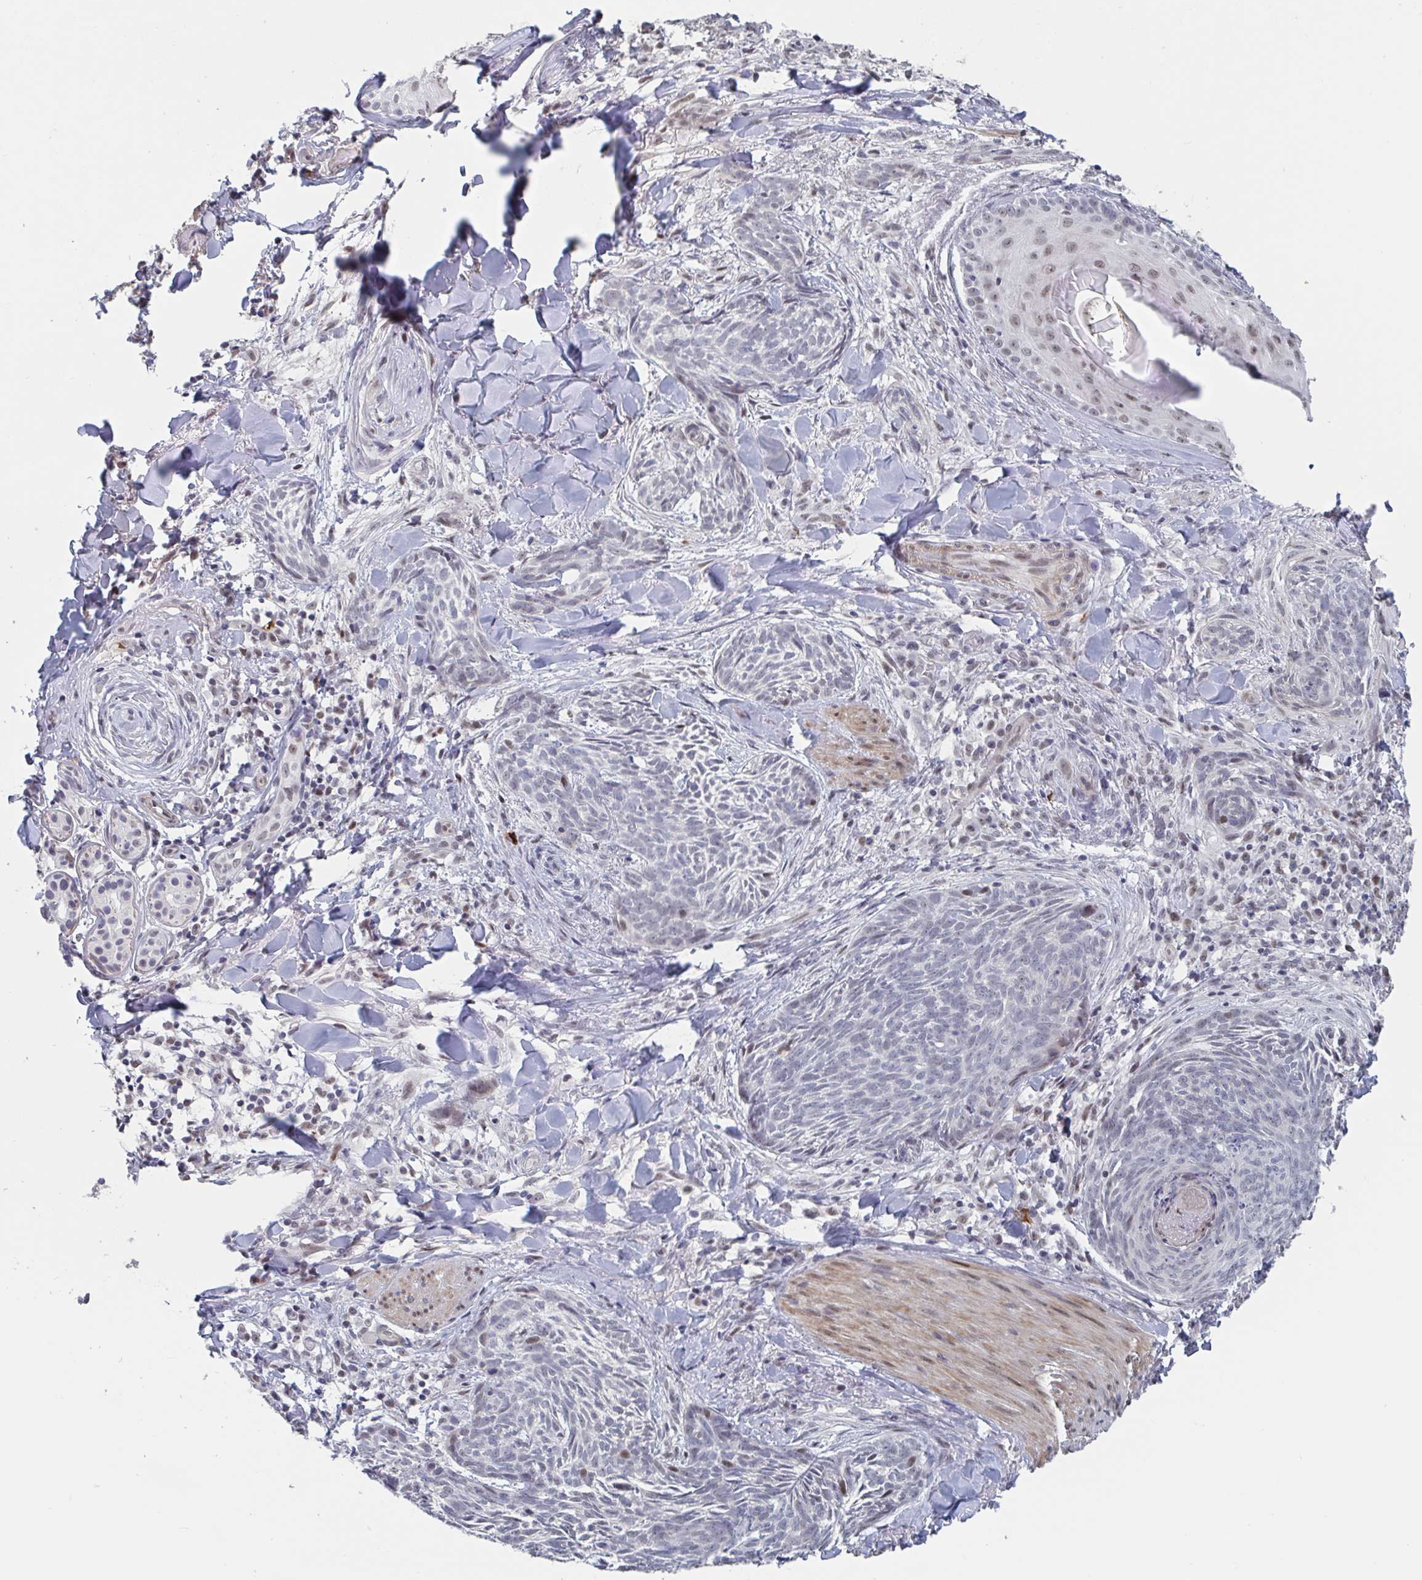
{"staining": {"intensity": "weak", "quantity": "<25%", "location": "nuclear"}, "tissue": "skin cancer", "cell_type": "Tumor cells", "image_type": "cancer", "snomed": [{"axis": "morphology", "description": "Basal cell carcinoma"}, {"axis": "topography", "description": "Skin"}], "caption": "Tumor cells are negative for brown protein staining in skin cancer.", "gene": "BCL7B", "patient": {"sex": "female", "age": 93}}